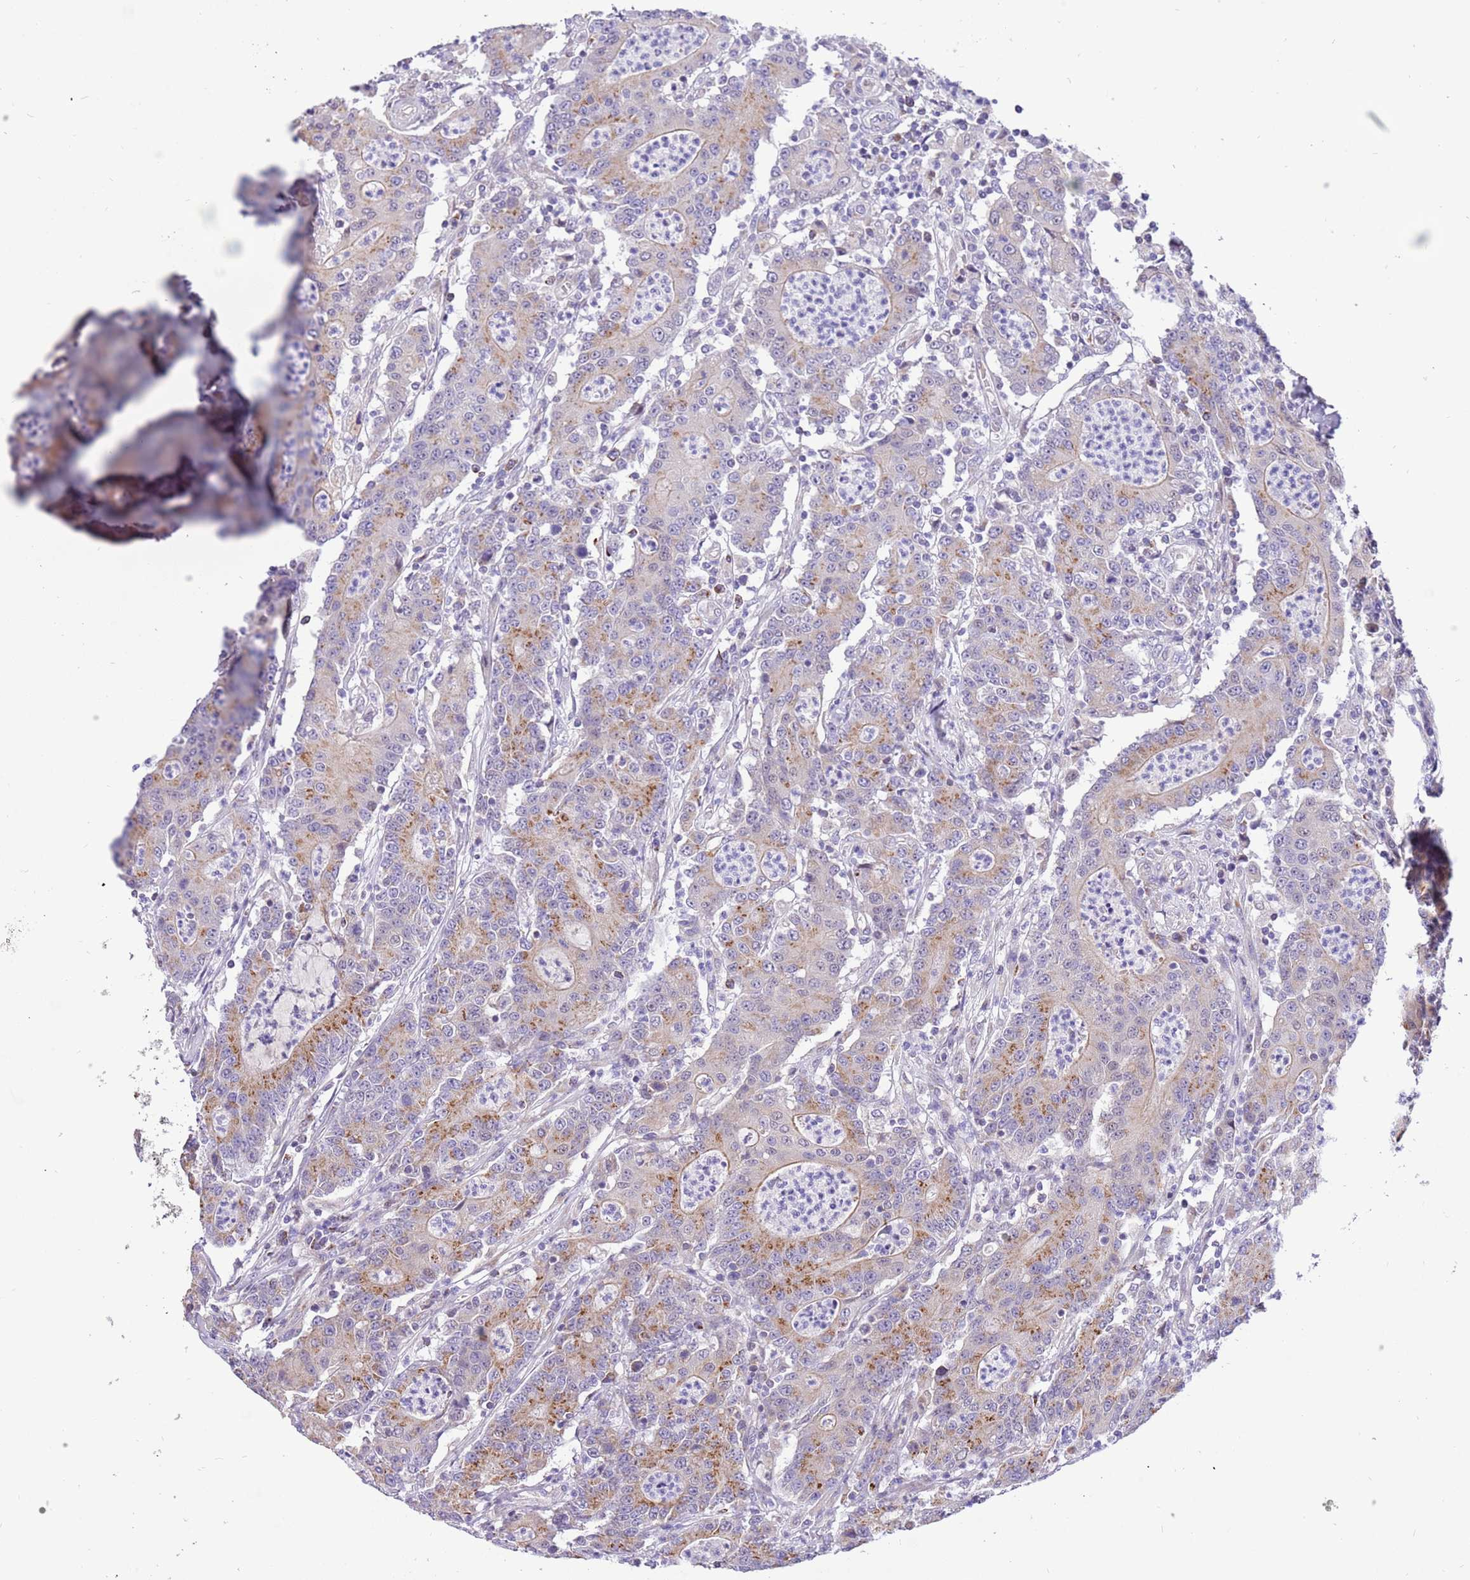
{"staining": {"intensity": "moderate", "quantity": "25%-75%", "location": "cytoplasmic/membranous"}, "tissue": "colorectal cancer", "cell_type": "Tumor cells", "image_type": "cancer", "snomed": [{"axis": "morphology", "description": "Adenocarcinoma, NOS"}, {"axis": "topography", "description": "Colon"}], "caption": "The immunohistochemical stain labels moderate cytoplasmic/membranous positivity in tumor cells of colorectal cancer tissue. Nuclei are stained in blue.", "gene": "COX17", "patient": {"sex": "male", "age": 83}}